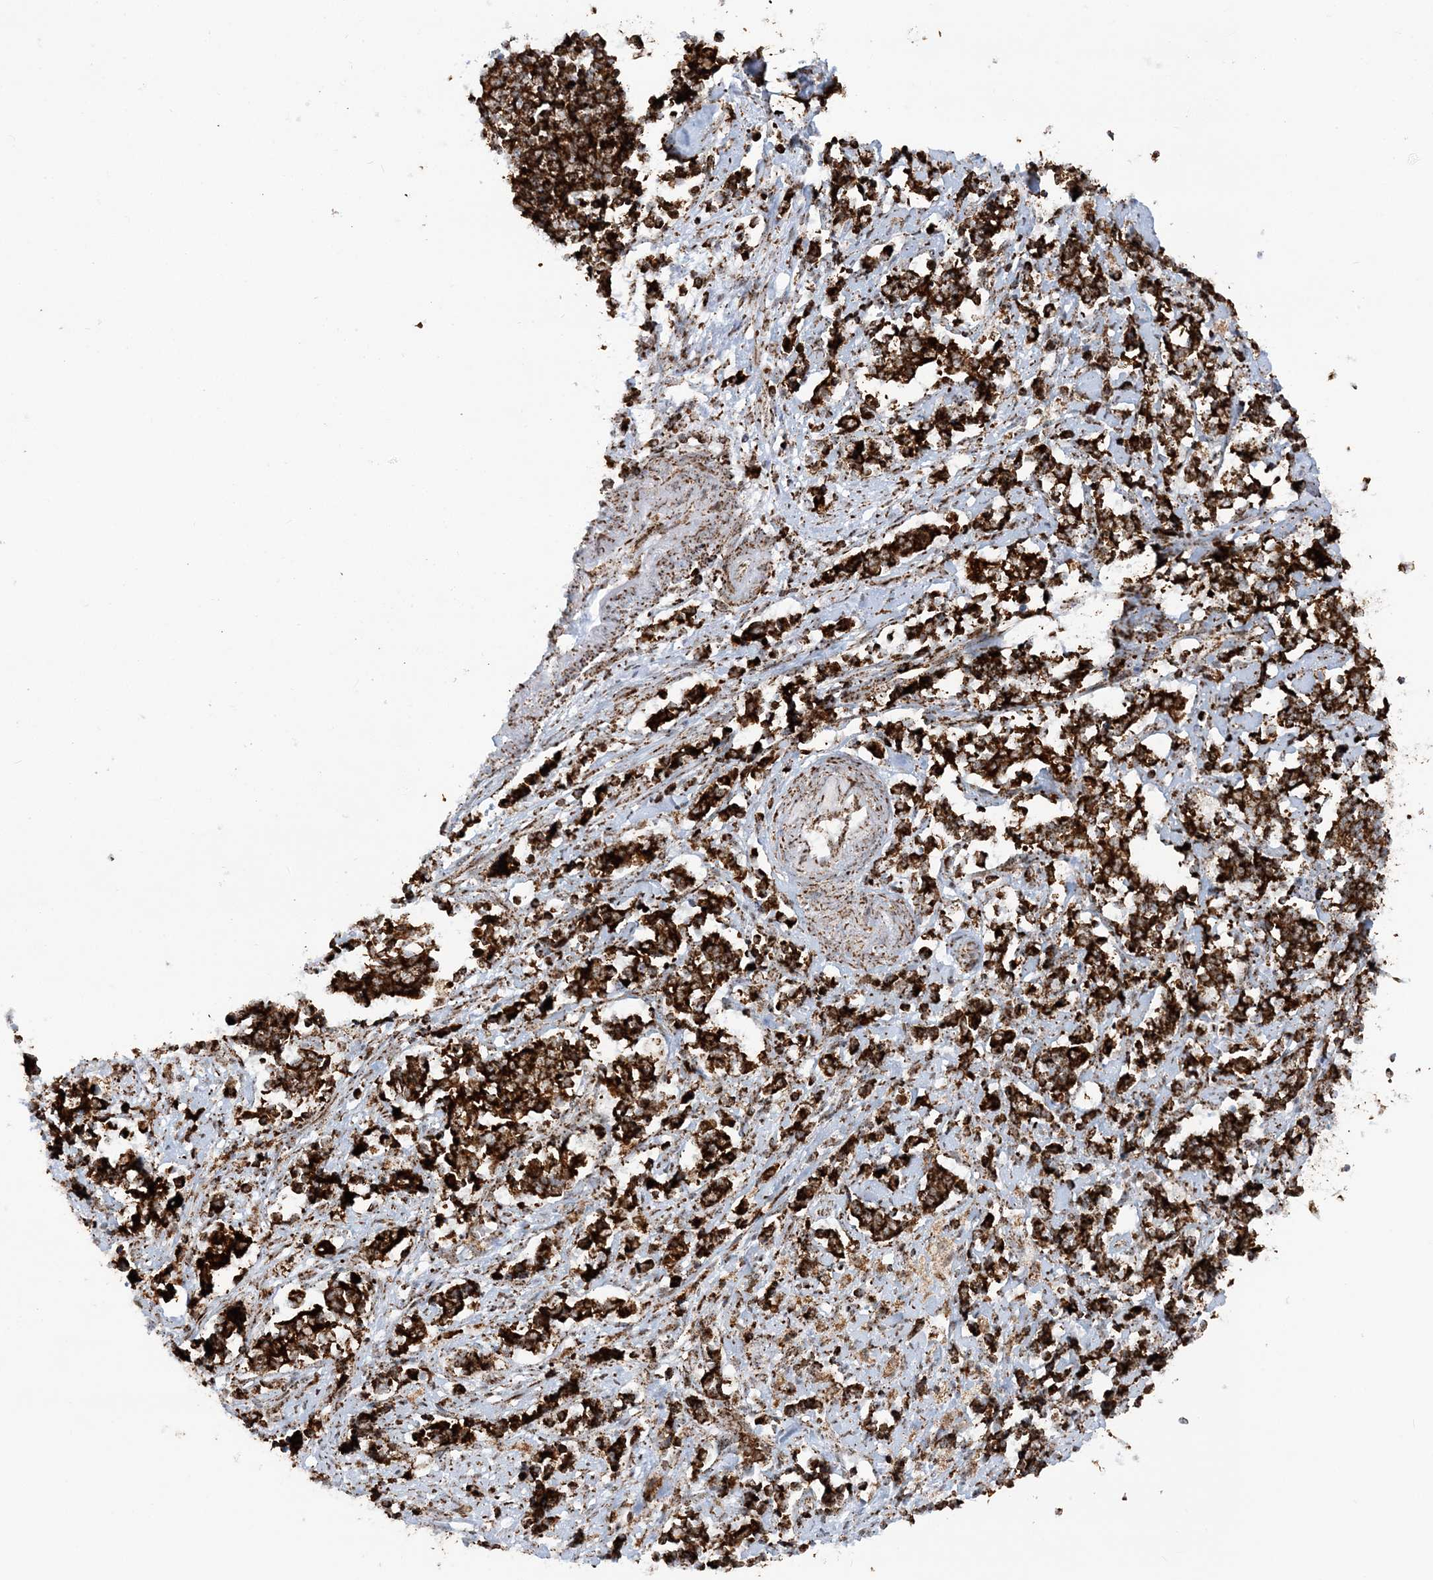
{"staining": {"intensity": "strong", "quantity": ">75%", "location": "cytoplasmic/membranous"}, "tissue": "cervical cancer", "cell_type": "Tumor cells", "image_type": "cancer", "snomed": [{"axis": "morphology", "description": "Normal tissue, NOS"}, {"axis": "morphology", "description": "Squamous cell carcinoma, NOS"}, {"axis": "topography", "description": "Cervix"}], "caption": "IHC of squamous cell carcinoma (cervical) demonstrates high levels of strong cytoplasmic/membranous staining in about >75% of tumor cells.", "gene": "CRY2", "patient": {"sex": "female", "age": 35}}